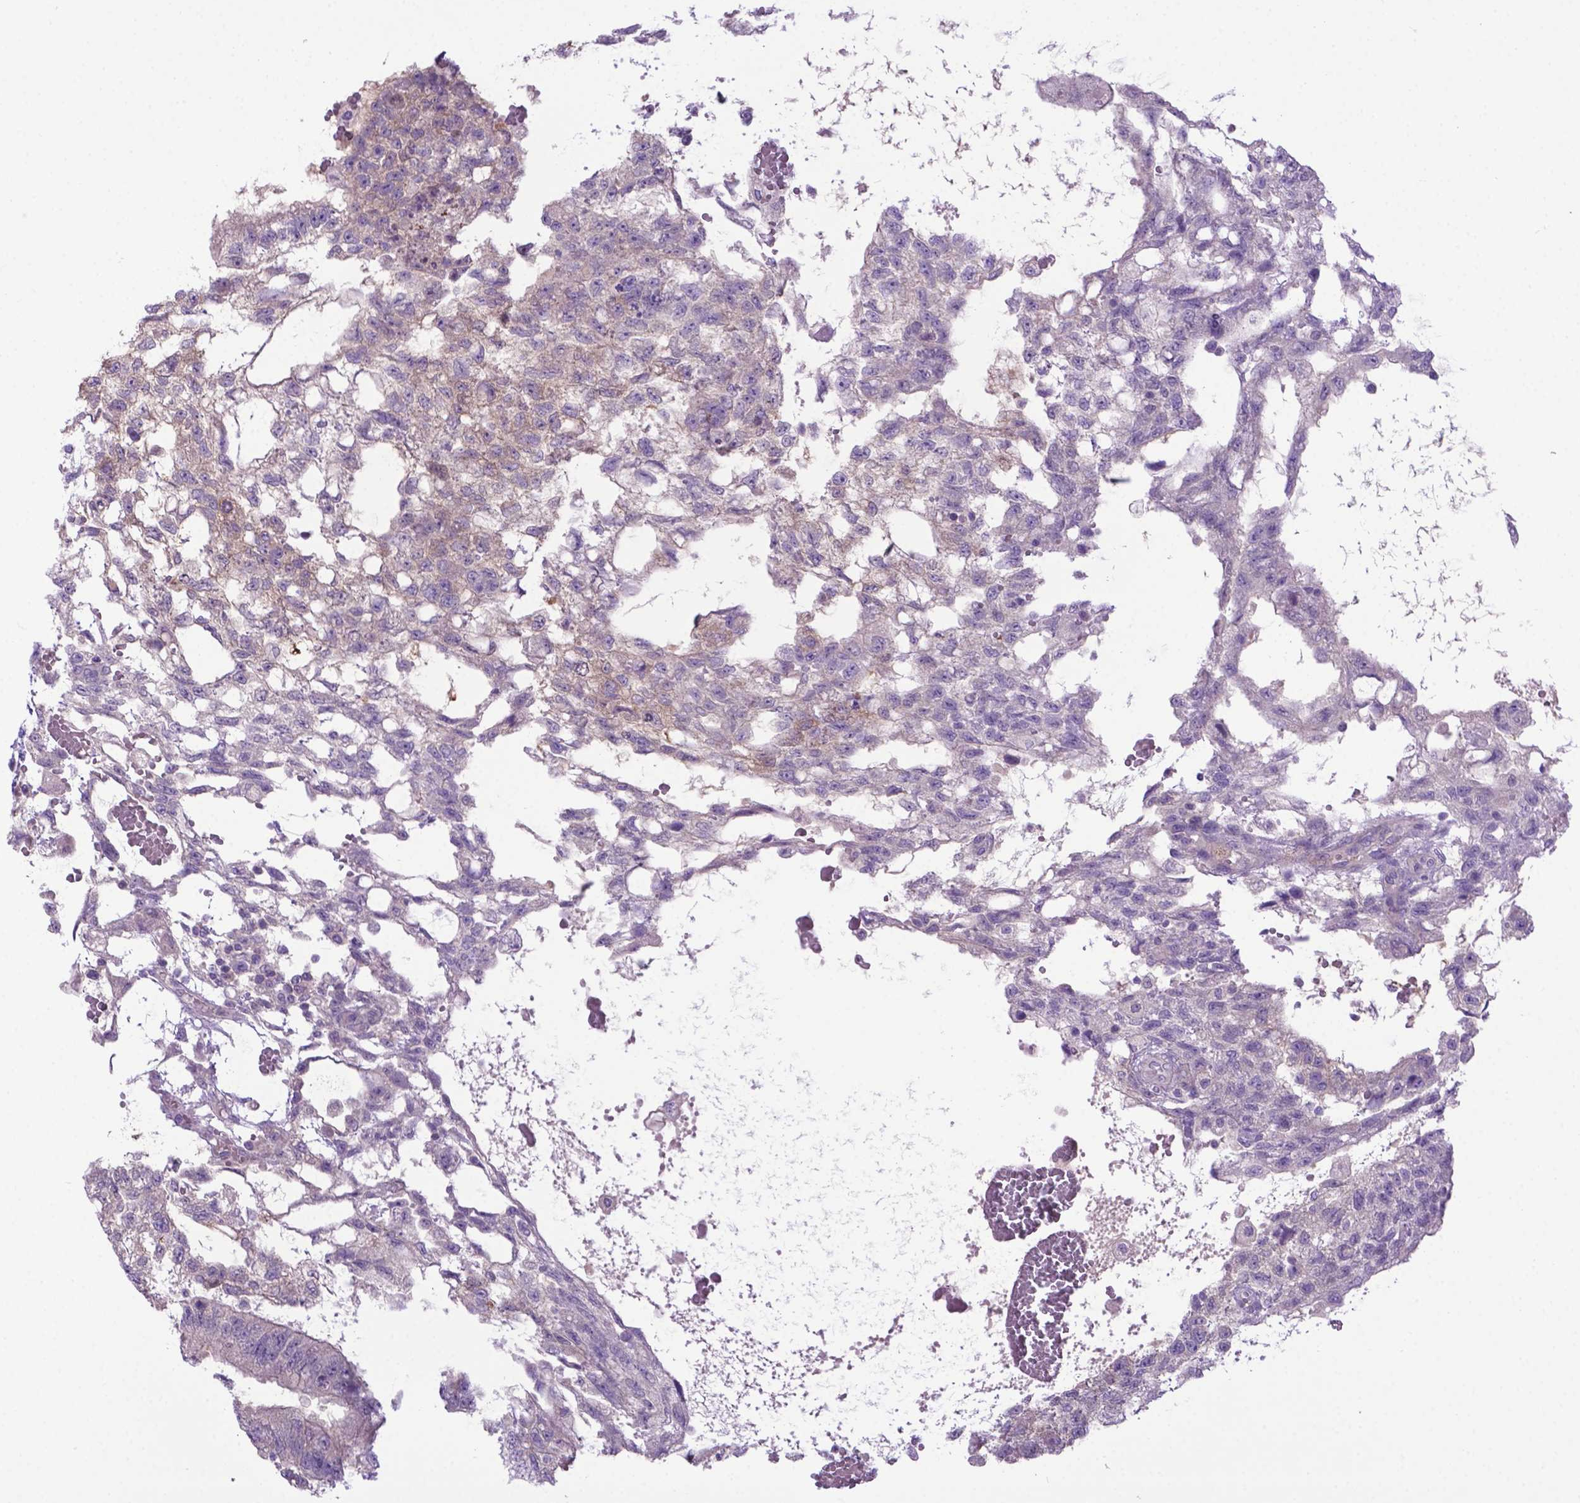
{"staining": {"intensity": "negative", "quantity": "none", "location": "none"}, "tissue": "testis cancer", "cell_type": "Tumor cells", "image_type": "cancer", "snomed": [{"axis": "morphology", "description": "Carcinoma, Embryonal, NOS"}, {"axis": "topography", "description": "Testis"}], "caption": "Tumor cells show no significant positivity in testis embryonal carcinoma. (DAB IHC, high magnification).", "gene": "ADRA2B", "patient": {"sex": "male", "age": 32}}